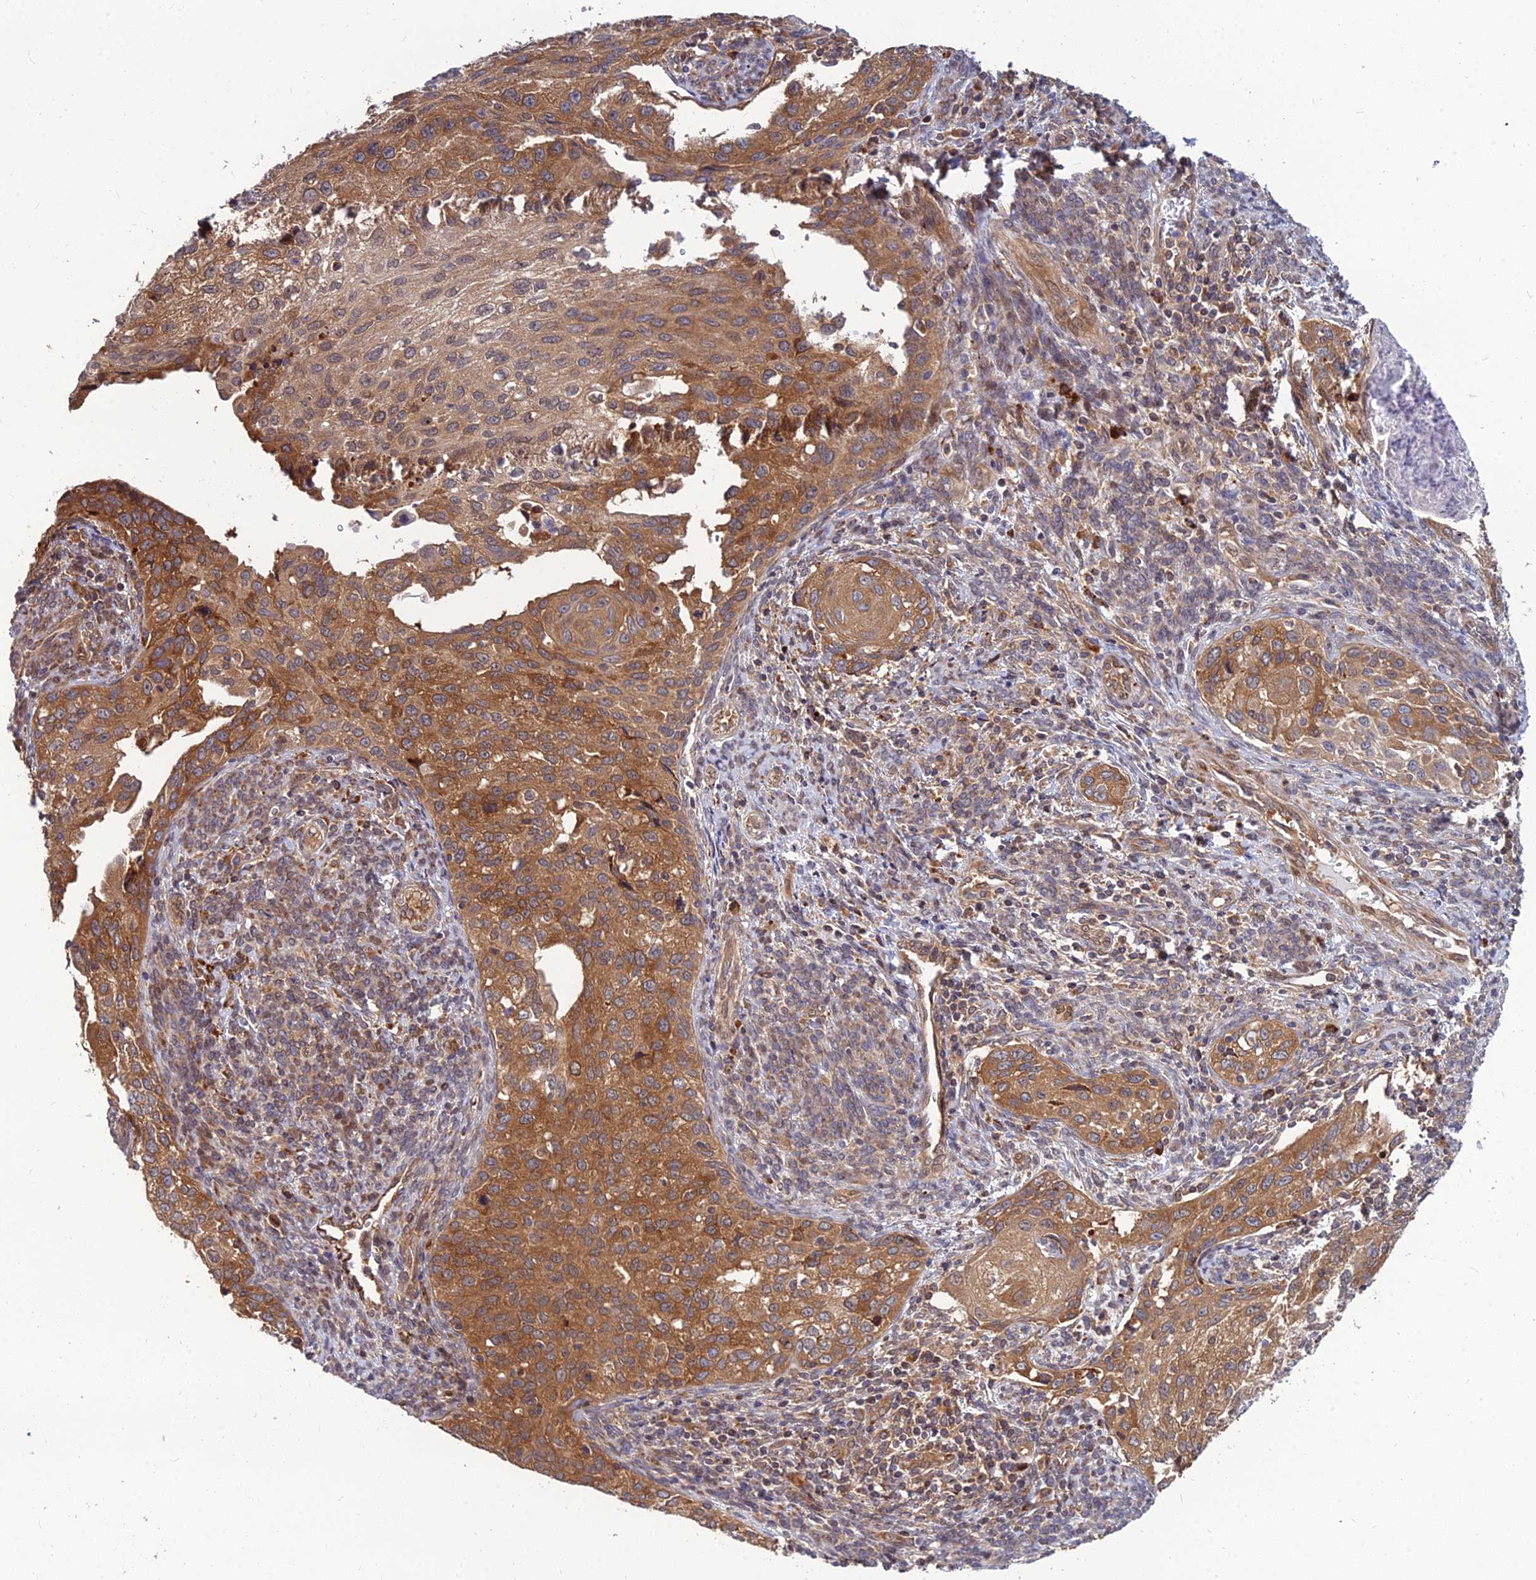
{"staining": {"intensity": "moderate", "quantity": ">75%", "location": "cytoplasmic/membranous"}, "tissue": "cervical cancer", "cell_type": "Tumor cells", "image_type": "cancer", "snomed": [{"axis": "morphology", "description": "Squamous cell carcinoma, NOS"}, {"axis": "topography", "description": "Cervix"}], "caption": "Immunohistochemical staining of cervical cancer demonstrates medium levels of moderate cytoplasmic/membranous expression in approximately >75% of tumor cells. (IHC, brightfield microscopy, high magnification).", "gene": "CCT6B", "patient": {"sex": "female", "age": 67}}